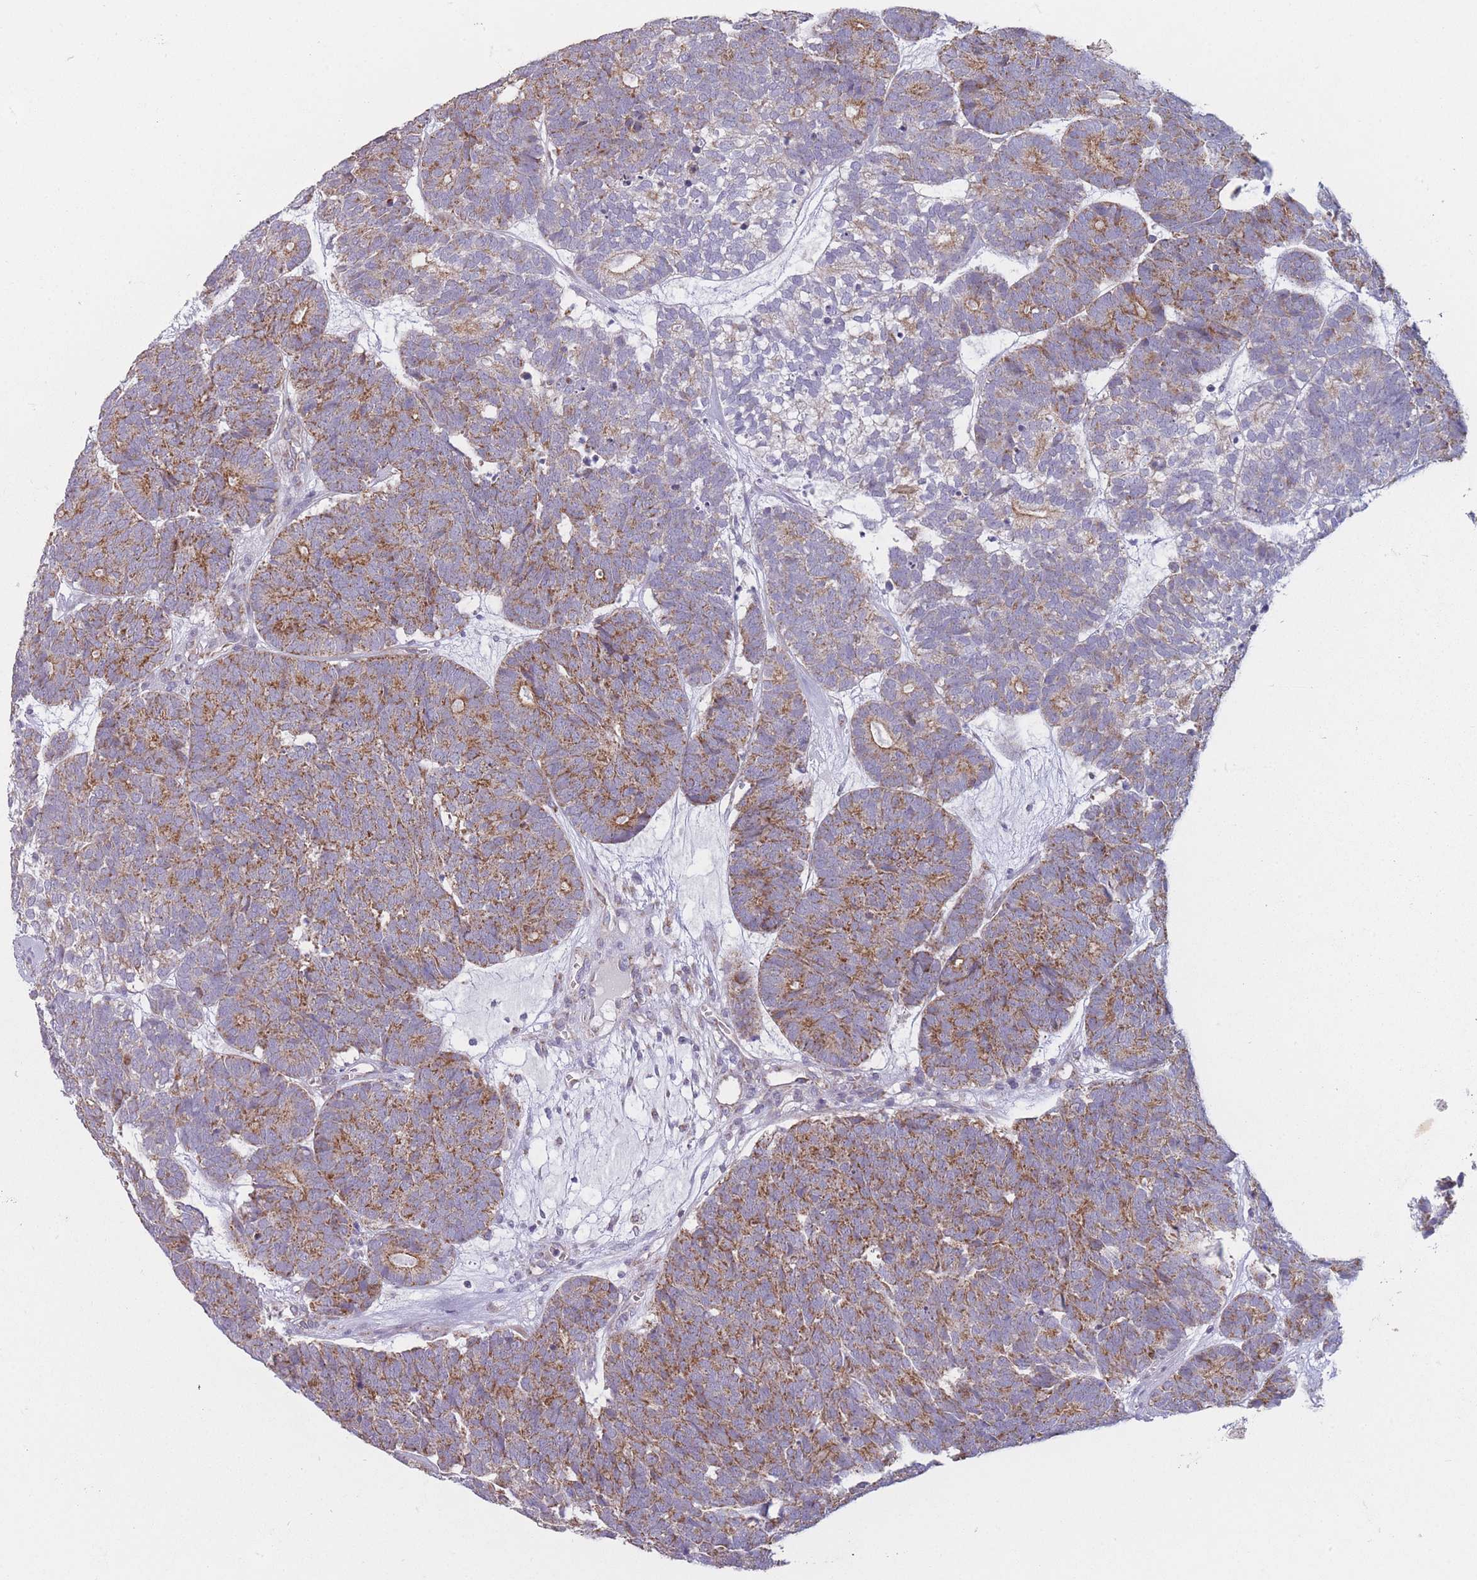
{"staining": {"intensity": "moderate", "quantity": ">75%", "location": "cytoplasmic/membranous"}, "tissue": "head and neck cancer", "cell_type": "Tumor cells", "image_type": "cancer", "snomed": [{"axis": "morphology", "description": "Adenocarcinoma, NOS"}, {"axis": "topography", "description": "Head-Neck"}], "caption": "Moderate cytoplasmic/membranous positivity for a protein is identified in approximately >75% of tumor cells of head and neck cancer (adenocarcinoma) using immunohistochemistry (IHC).", "gene": "MRPS18C", "patient": {"sex": "female", "age": 81}}